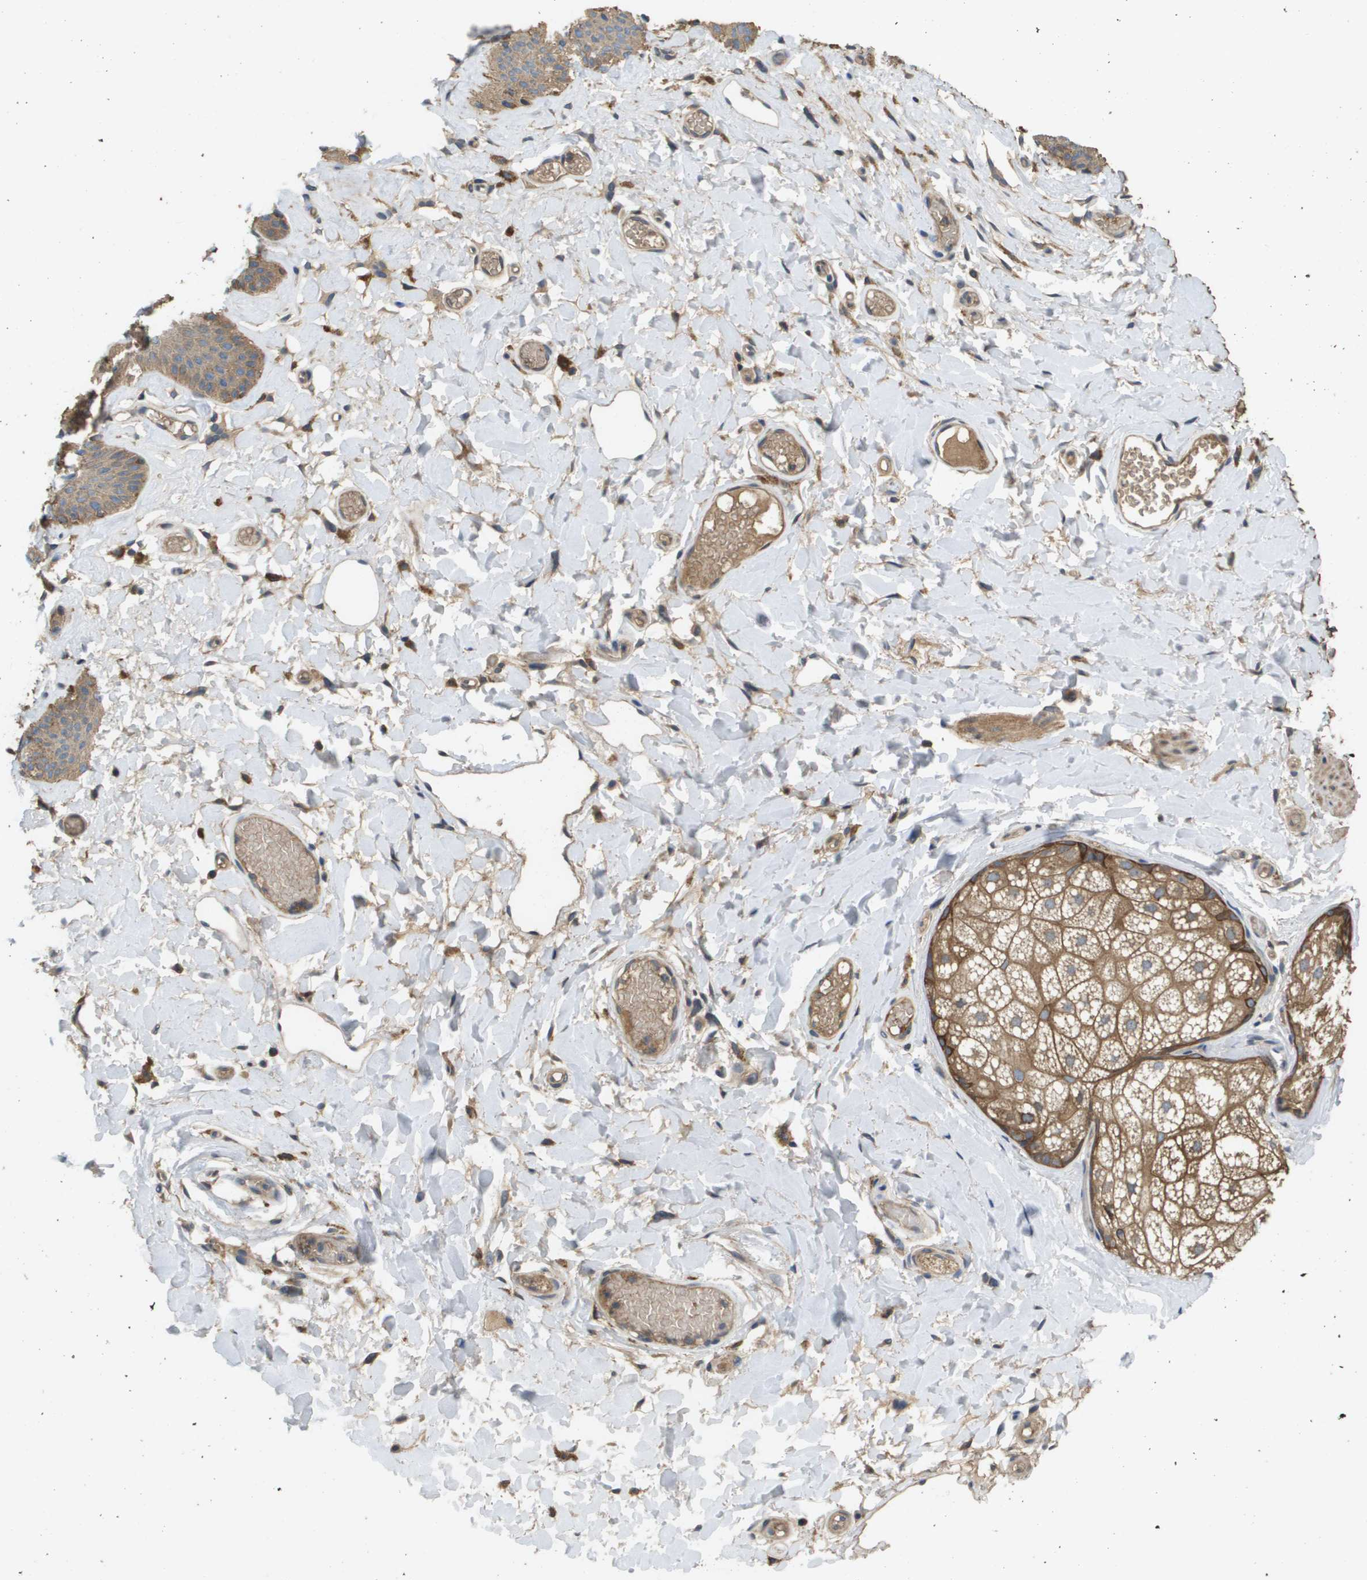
{"staining": {"intensity": "moderate", "quantity": "25%-75%", "location": "cytoplasmic/membranous"}, "tissue": "skin", "cell_type": "Epidermal cells", "image_type": "normal", "snomed": [{"axis": "morphology", "description": "Normal tissue, NOS"}, {"axis": "topography", "description": "Vulva"}], "caption": "Protein staining exhibits moderate cytoplasmic/membranous positivity in approximately 25%-75% of epidermal cells in normal skin.", "gene": "KRT23", "patient": {"sex": "female", "age": 73}}